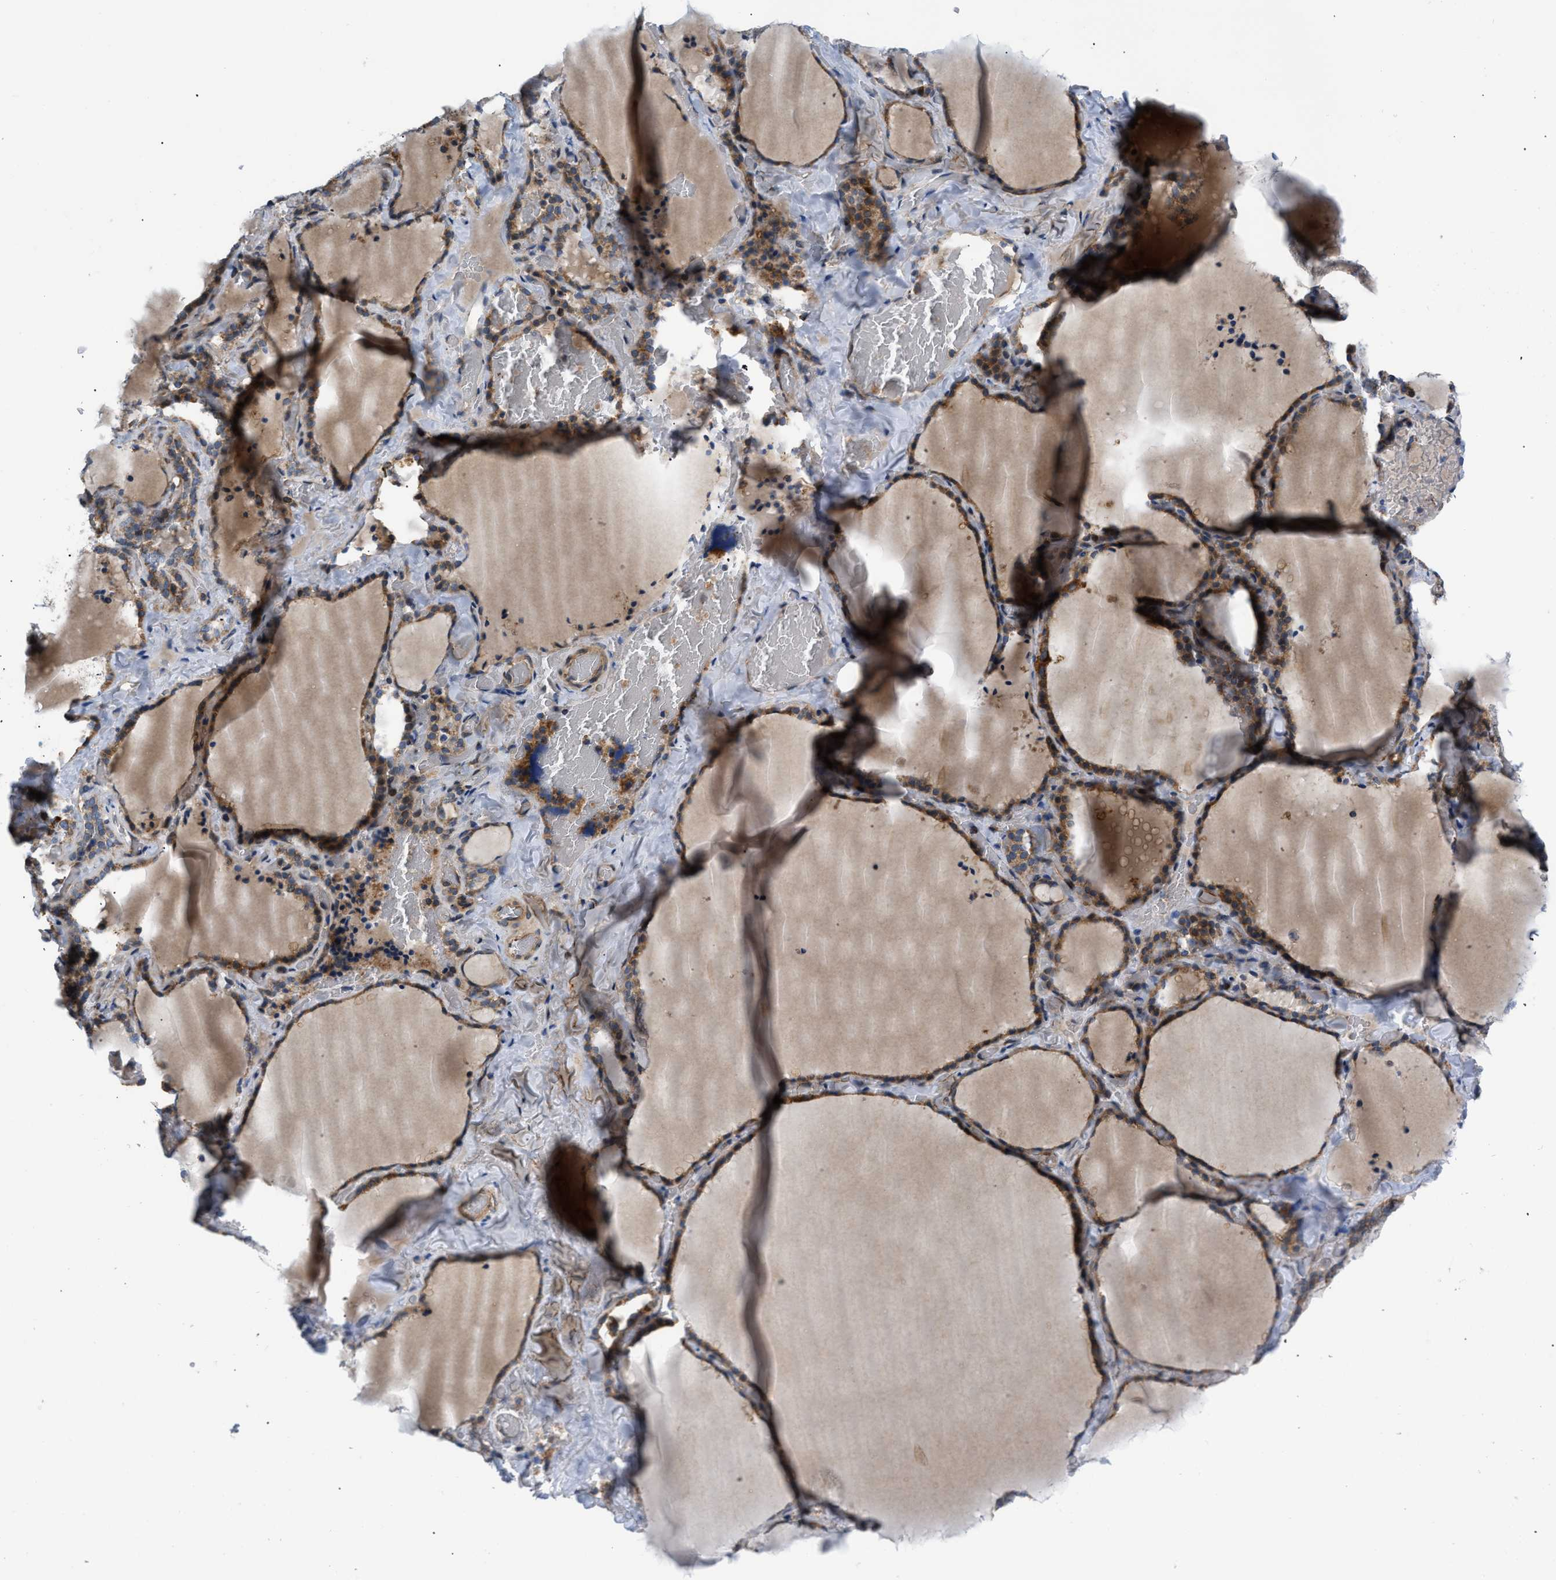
{"staining": {"intensity": "moderate", "quantity": ">75%", "location": "cytoplasmic/membranous"}, "tissue": "thyroid gland", "cell_type": "Glandular cells", "image_type": "normal", "snomed": [{"axis": "morphology", "description": "Normal tissue, NOS"}, {"axis": "topography", "description": "Thyroid gland"}], "caption": "A brown stain shows moderate cytoplasmic/membranous expression of a protein in glandular cells of benign thyroid gland.", "gene": "OPTN", "patient": {"sex": "female", "age": 22}}